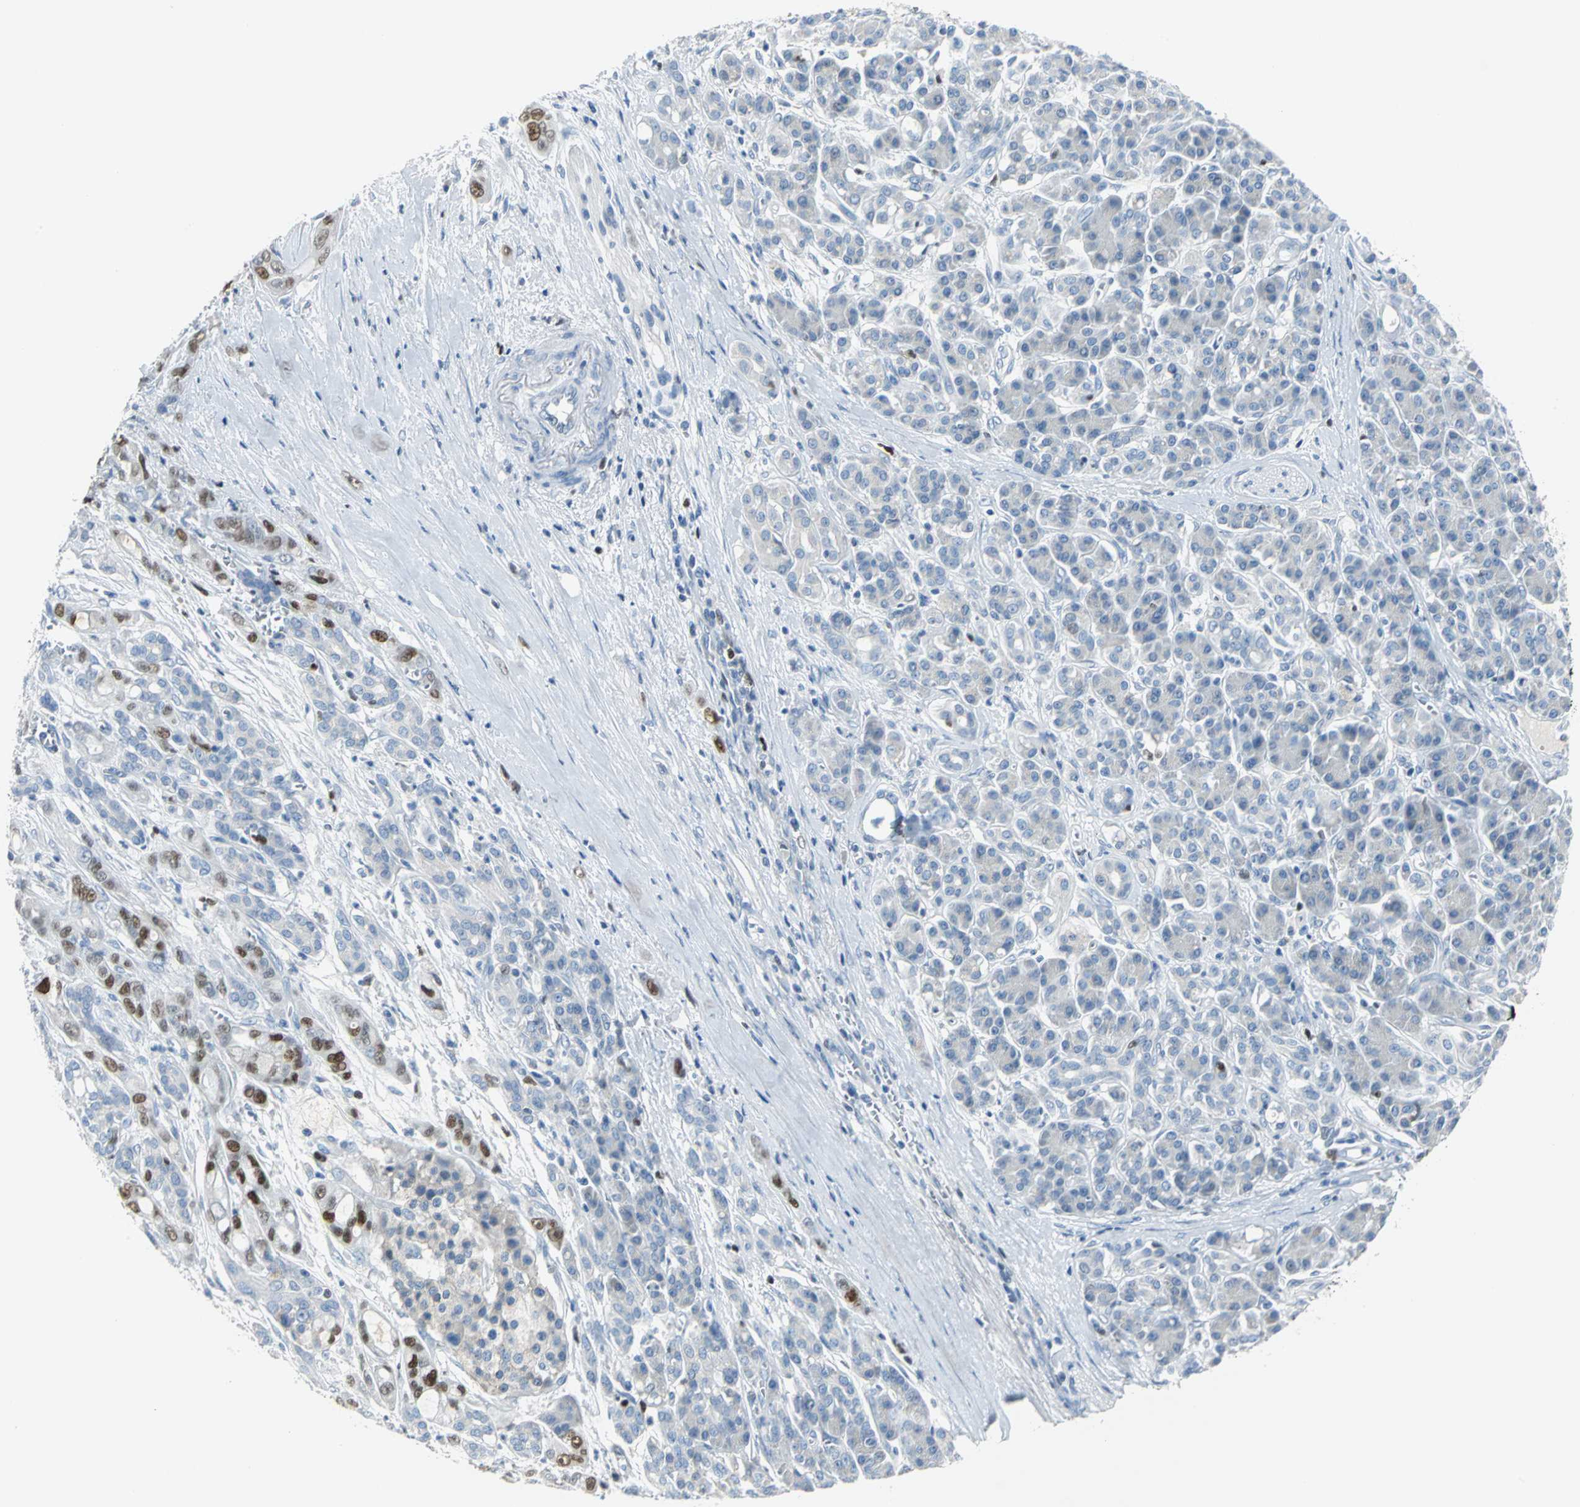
{"staining": {"intensity": "strong", "quantity": "25%-75%", "location": "nuclear"}, "tissue": "pancreatic cancer", "cell_type": "Tumor cells", "image_type": "cancer", "snomed": [{"axis": "morphology", "description": "Adenocarcinoma, NOS"}, {"axis": "topography", "description": "Pancreas"}], "caption": "Strong nuclear positivity for a protein is identified in about 25%-75% of tumor cells of pancreatic cancer using immunohistochemistry.", "gene": "MCM4", "patient": {"sex": "male", "age": 59}}